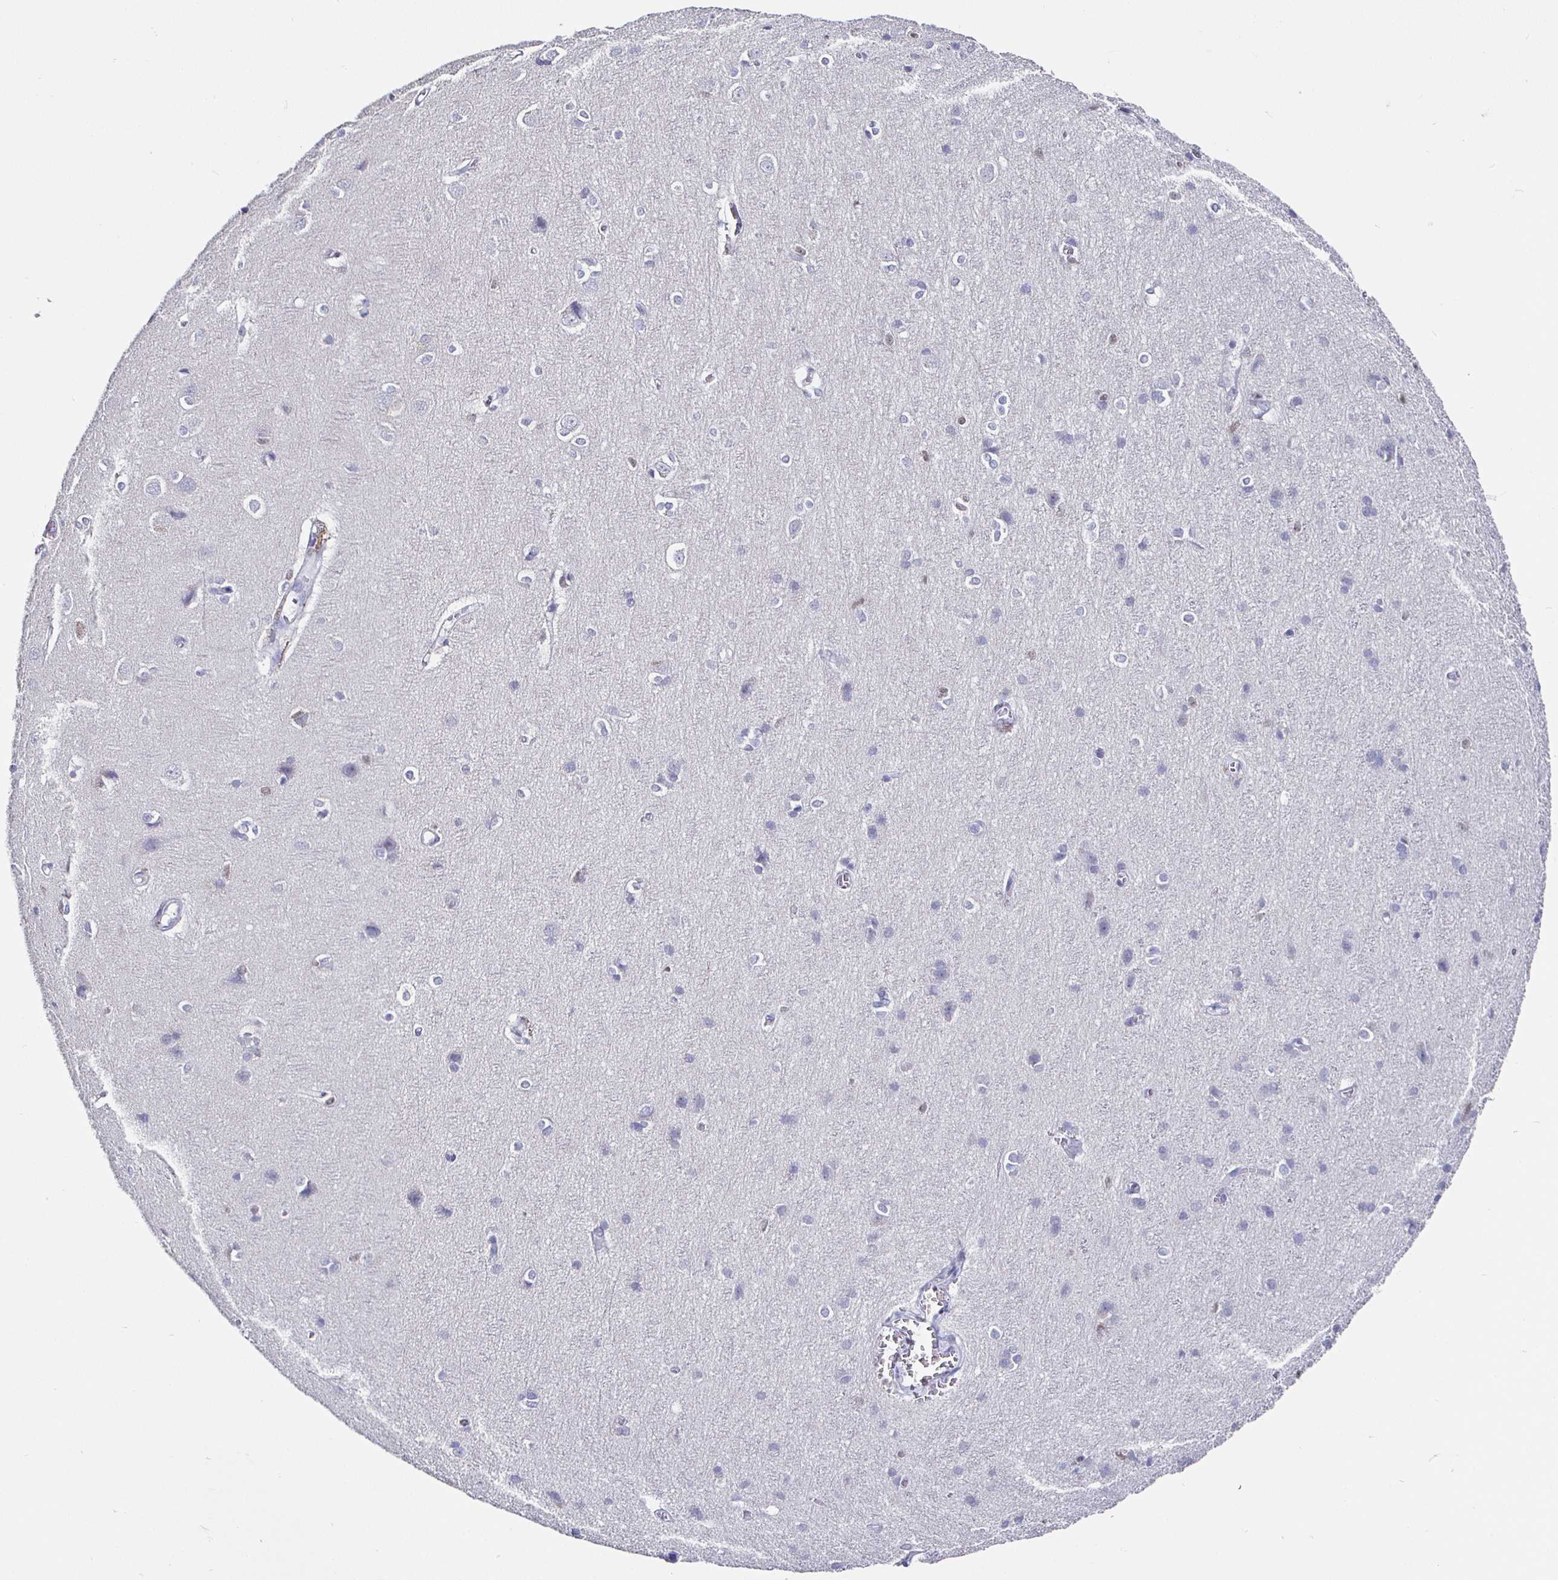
{"staining": {"intensity": "negative", "quantity": "none", "location": "none"}, "tissue": "cerebral cortex", "cell_type": "Endothelial cells", "image_type": "normal", "snomed": [{"axis": "morphology", "description": "Normal tissue, NOS"}, {"axis": "topography", "description": "Cerebral cortex"}], "caption": "Endothelial cells are negative for protein expression in normal human cerebral cortex.", "gene": "RUNX2", "patient": {"sex": "male", "age": 37}}